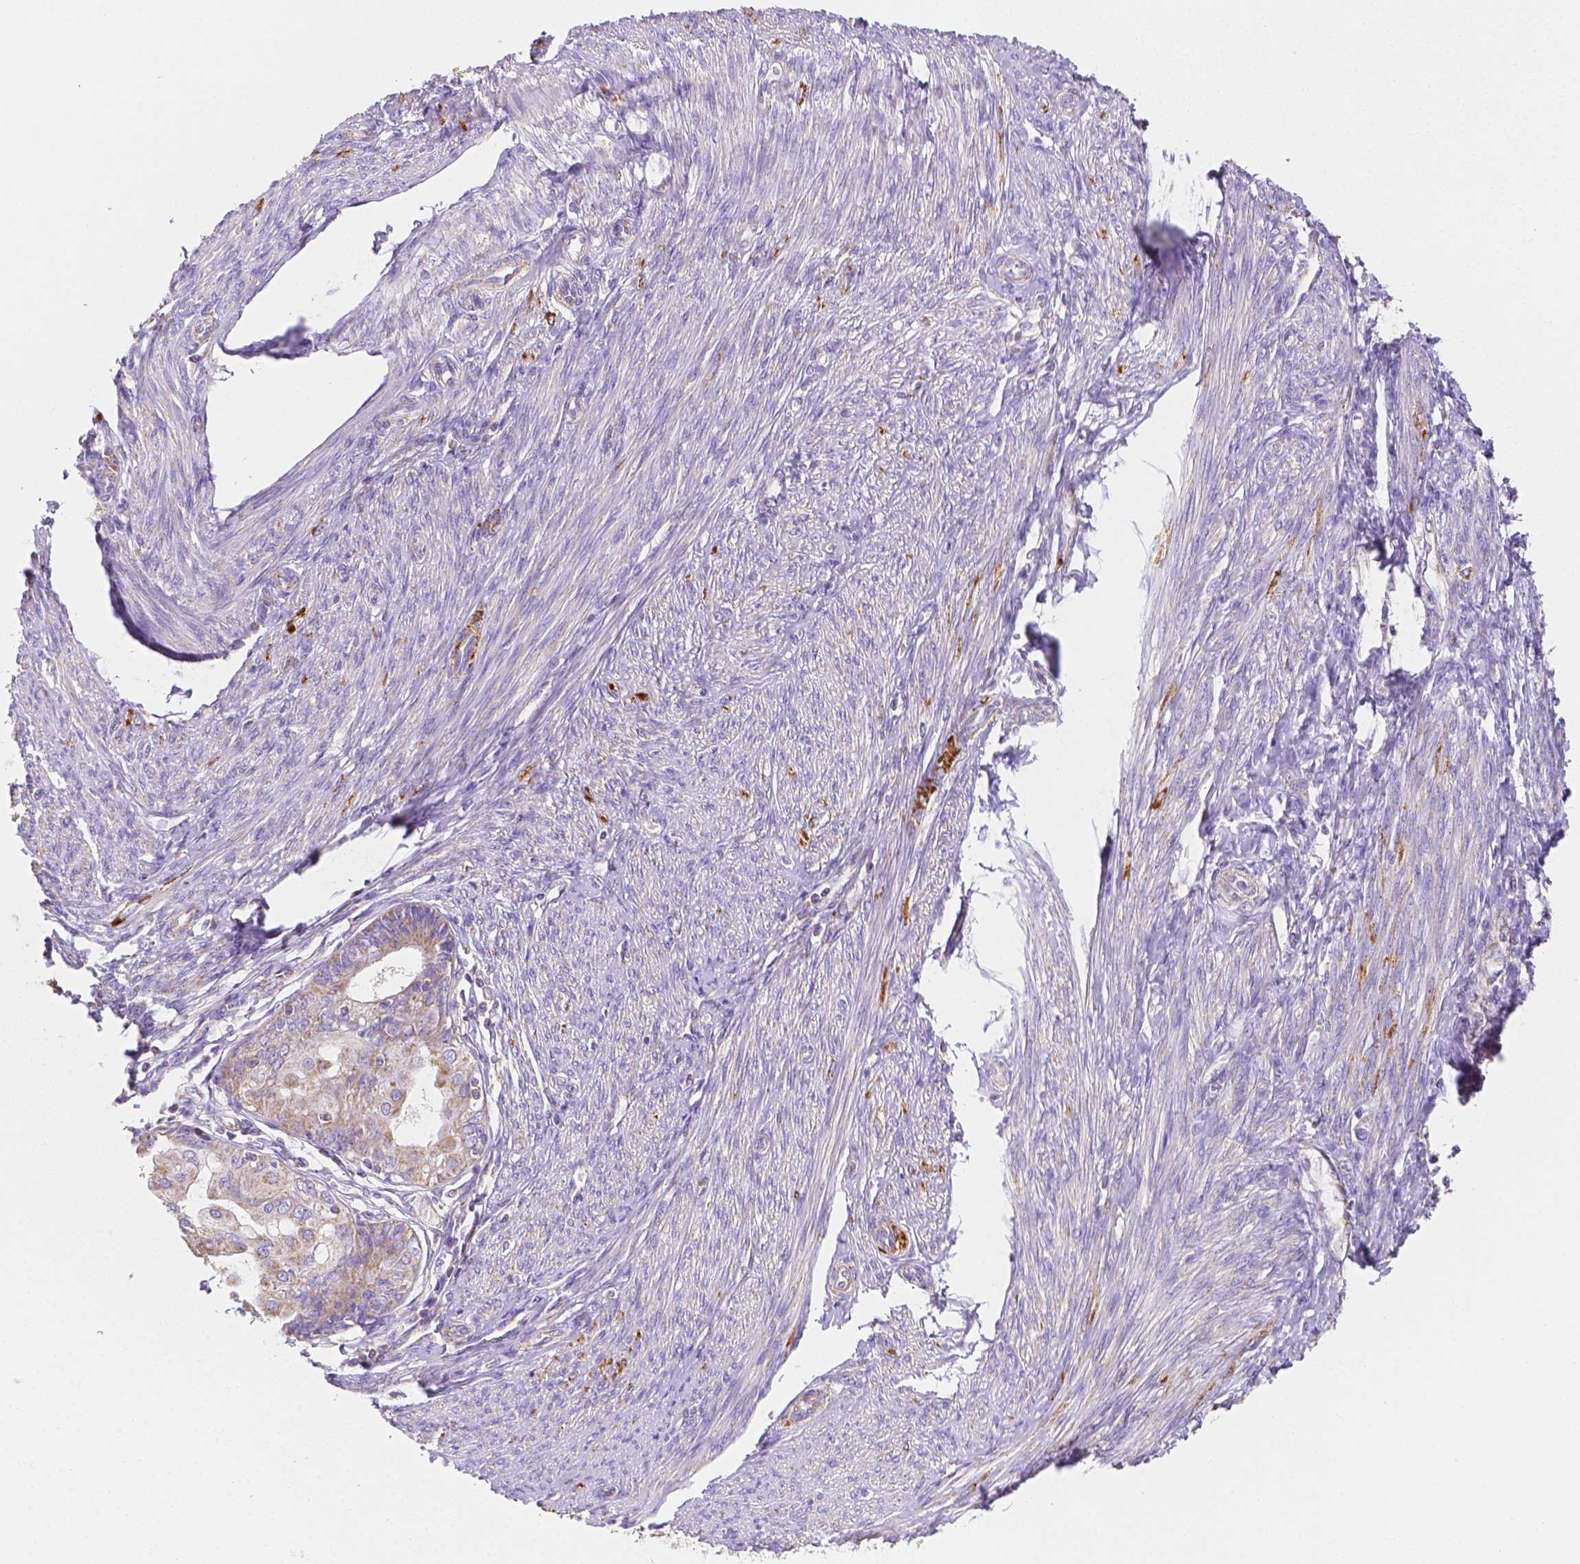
{"staining": {"intensity": "weak", "quantity": "<25%", "location": "cytoplasmic/membranous"}, "tissue": "endometrial cancer", "cell_type": "Tumor cells", "image_type": "cancer", "snomed": [{"axis": "morphology", "description": "Adenocarcinoma, NOS"}, {"axis": "topography", "description": "Endometrium"}], "caption": "A micrograph of adenocarcinoma (endometrial) stained for a protein reveals no brown staining in tumor cells.", "gene": "SGTB", "patient": {"sex": "female", "age": 68}}